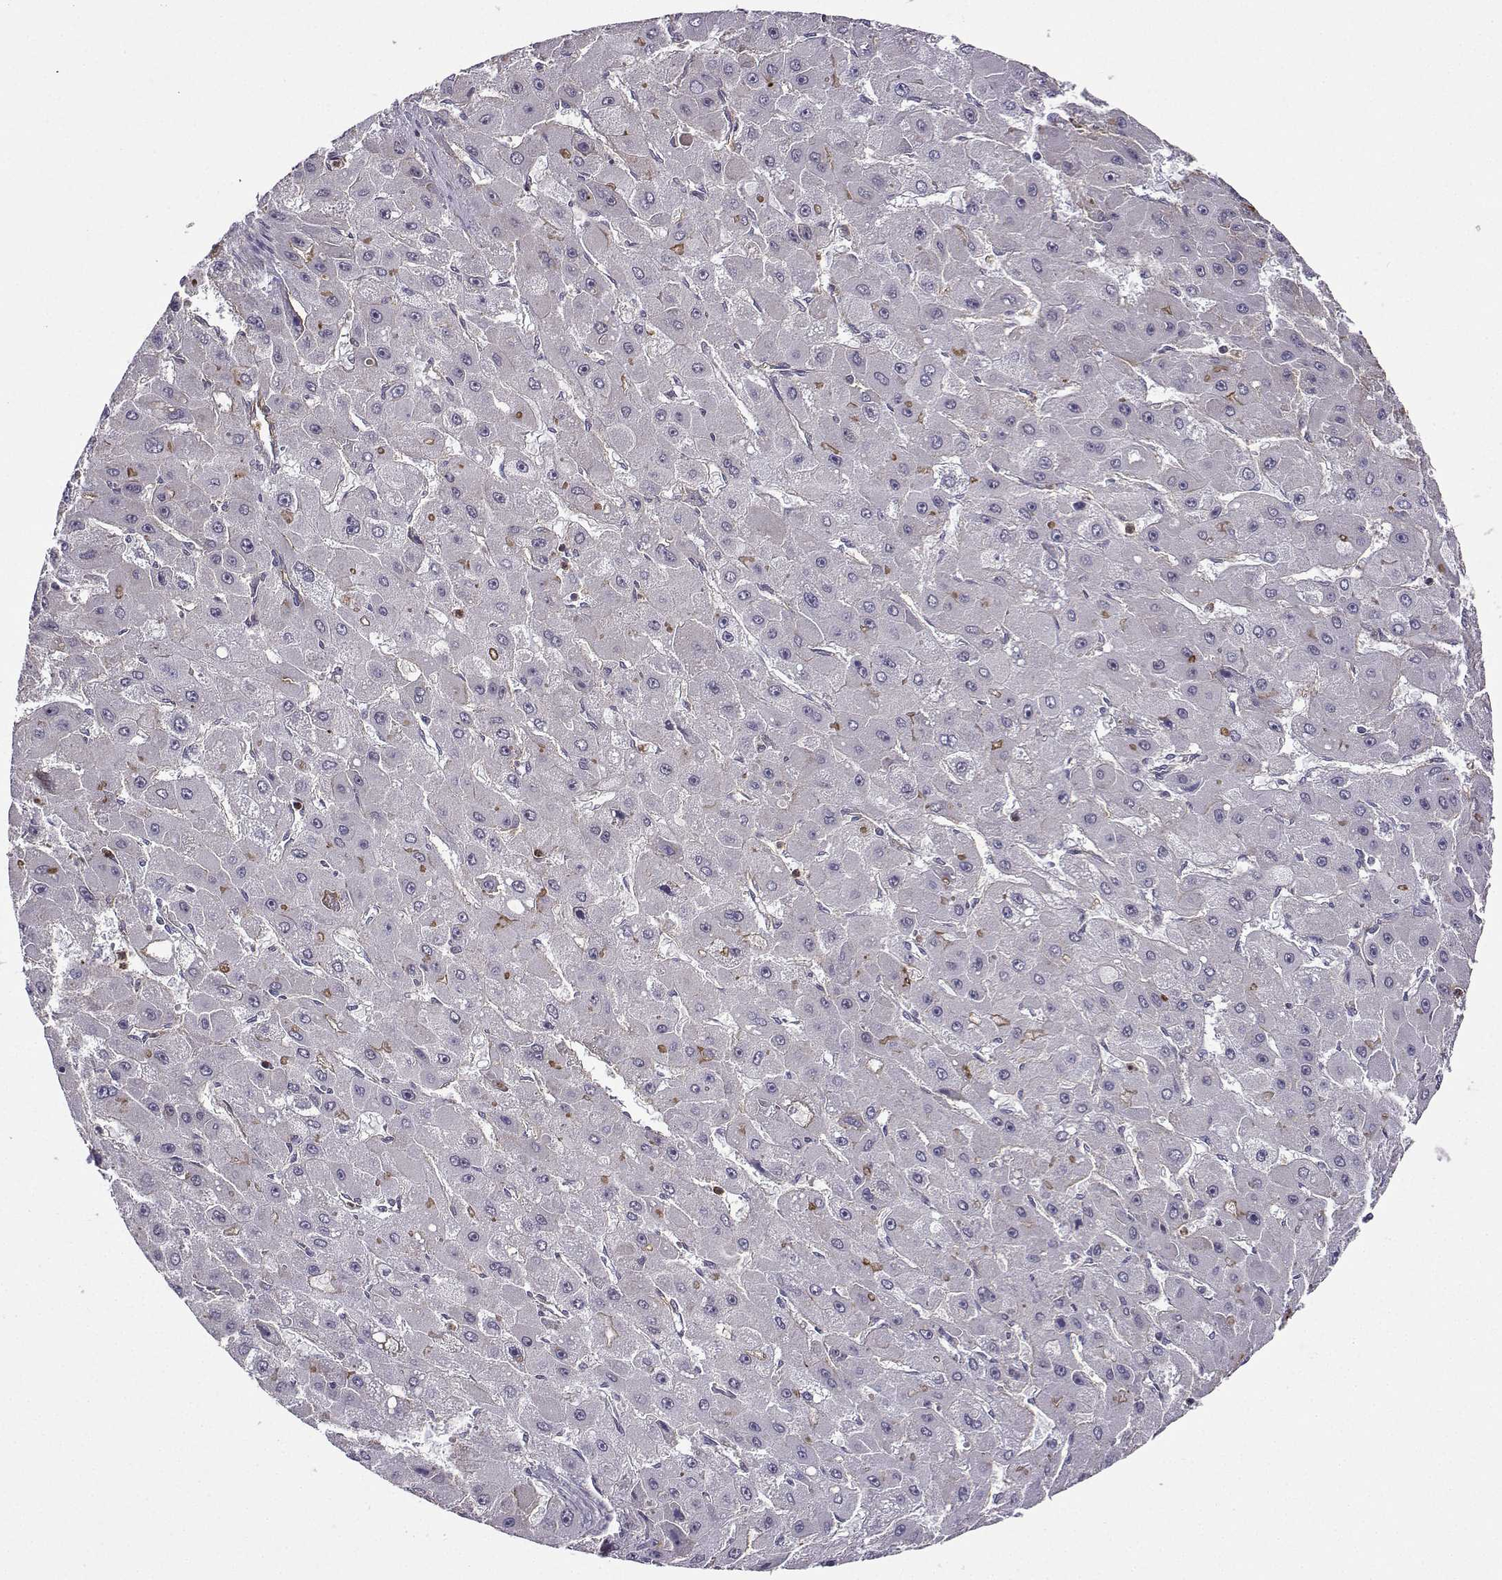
{"staining": {"intensity": "moderate", "quantity": "<25%", "location": "cytoplasmic/membranous"}, "tissue": "liver cancer", "cell_type": "Tumor cells", "image_type": "cancer", "snomed": [{"axis": "morphology", "description": "Carcinoma, Hepatocellular, NOS"}, {"axis": "topography", "description": "Liver"}], "caption": "Immunohistochemistry staining of hepatocellular carcinoma (liver), which exhibits low levels of moderate cytoplasmic/membranous staining in about <25% of tumor cells indicating moderate cytoplasmic/membranous protein staining. The staining was performed using DAB (brown) for protein detection and nuclei were counterstained in hematoxylin (blue).", "gene": "ITGB8", "patient": {"sex": "female", "age": 25}}